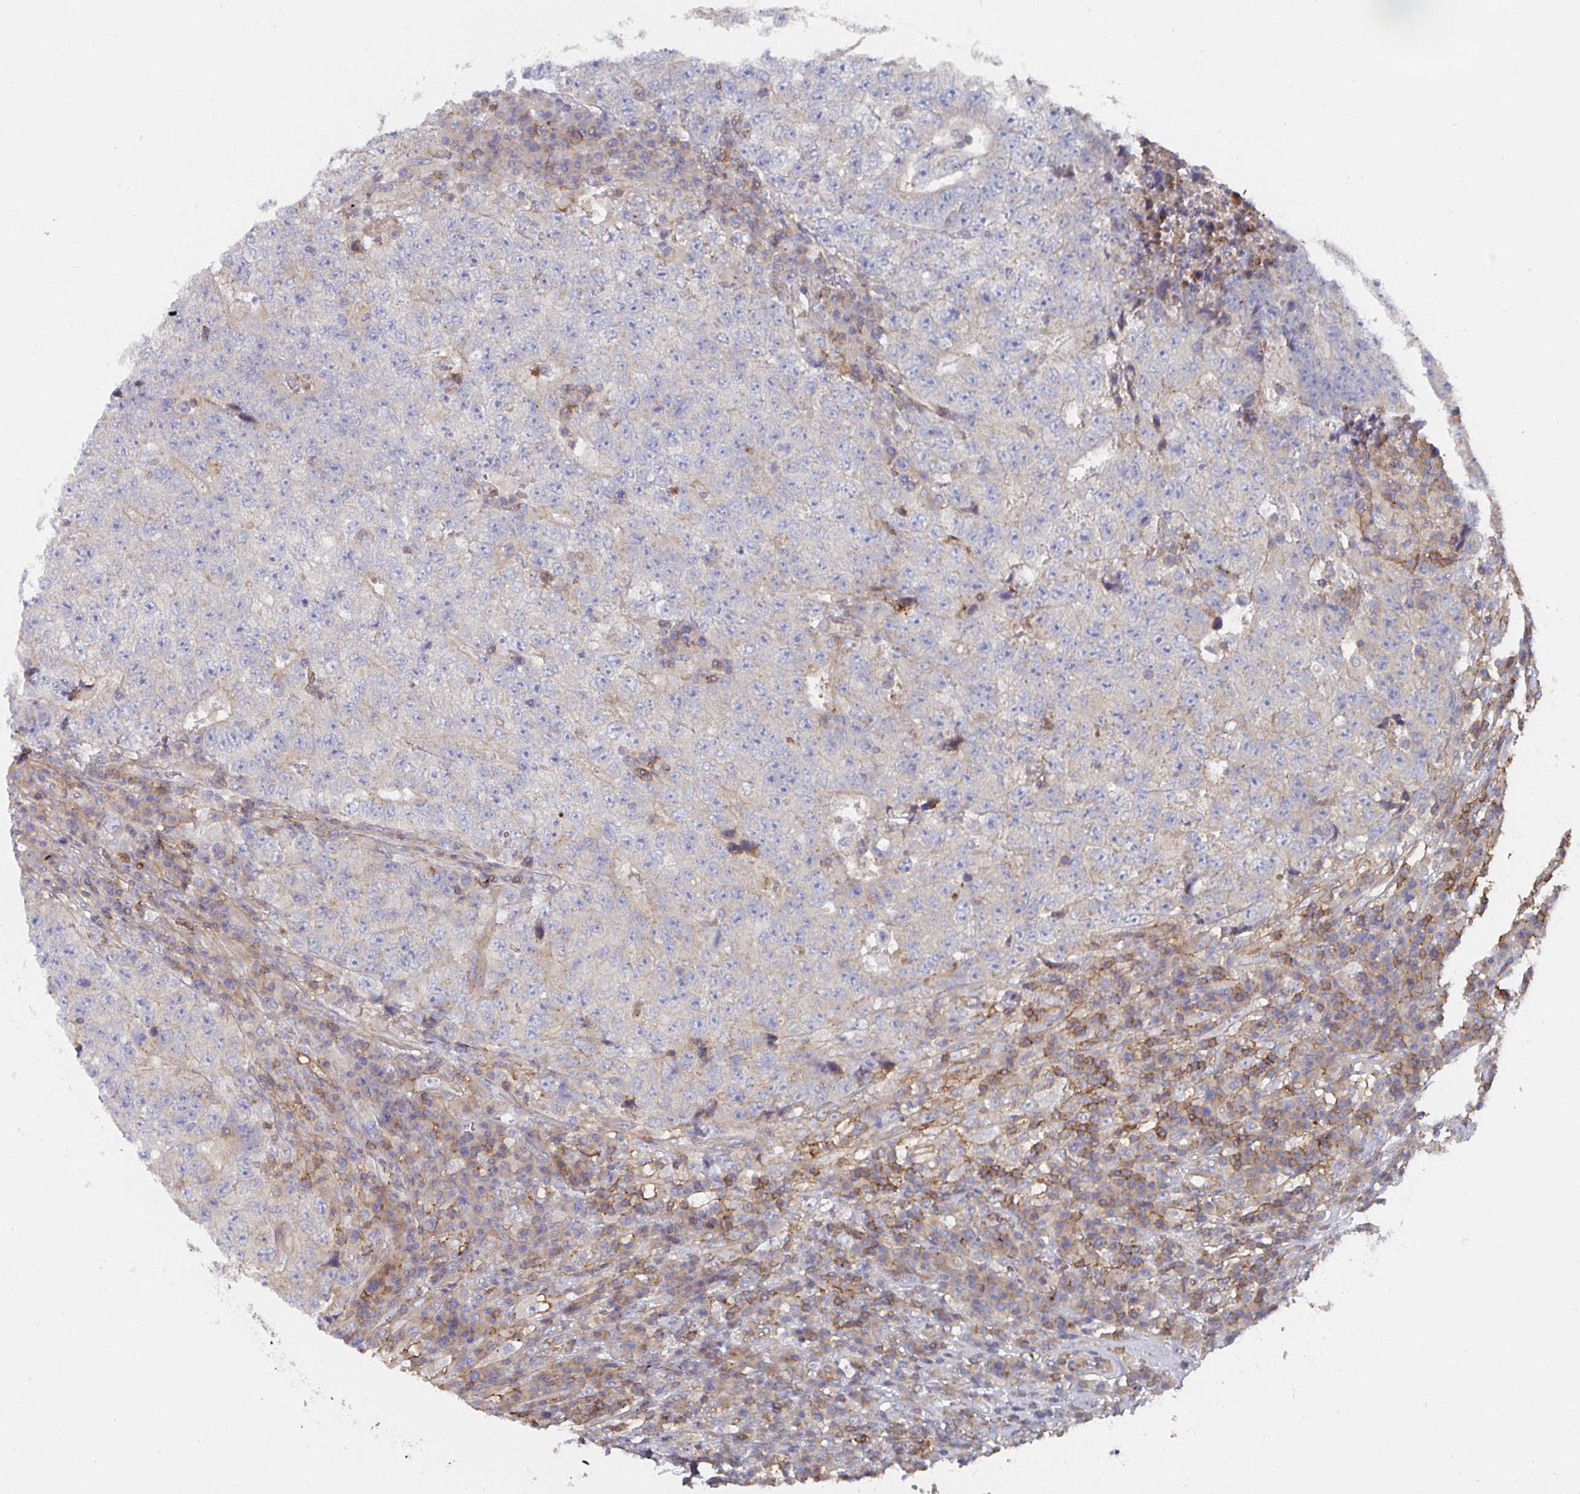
{"staining": {"intensity": "weak", "quantity": "25%-75%", "location": "cytoplasmic/membranous"}, "tissue": "testis cancer", "cell_type": "Tumor cells", "image_type": "cancer", "snomed": [{"axis": "morphology", "description": "Necrosis, NOS"}, {"axis": "morphology", "description": "Carcinoma, Embryonal, NOS"}, {"axis": "topography", "description": "Testis"}], "caption": "Human testis cancer stained with a brown dye demonstrates weak cytoplasmic/membranous positive positivity in about 25%-75% of tumor cells.", "gene": "GJA4", "patient": {"sex": "male", "age": 19}}